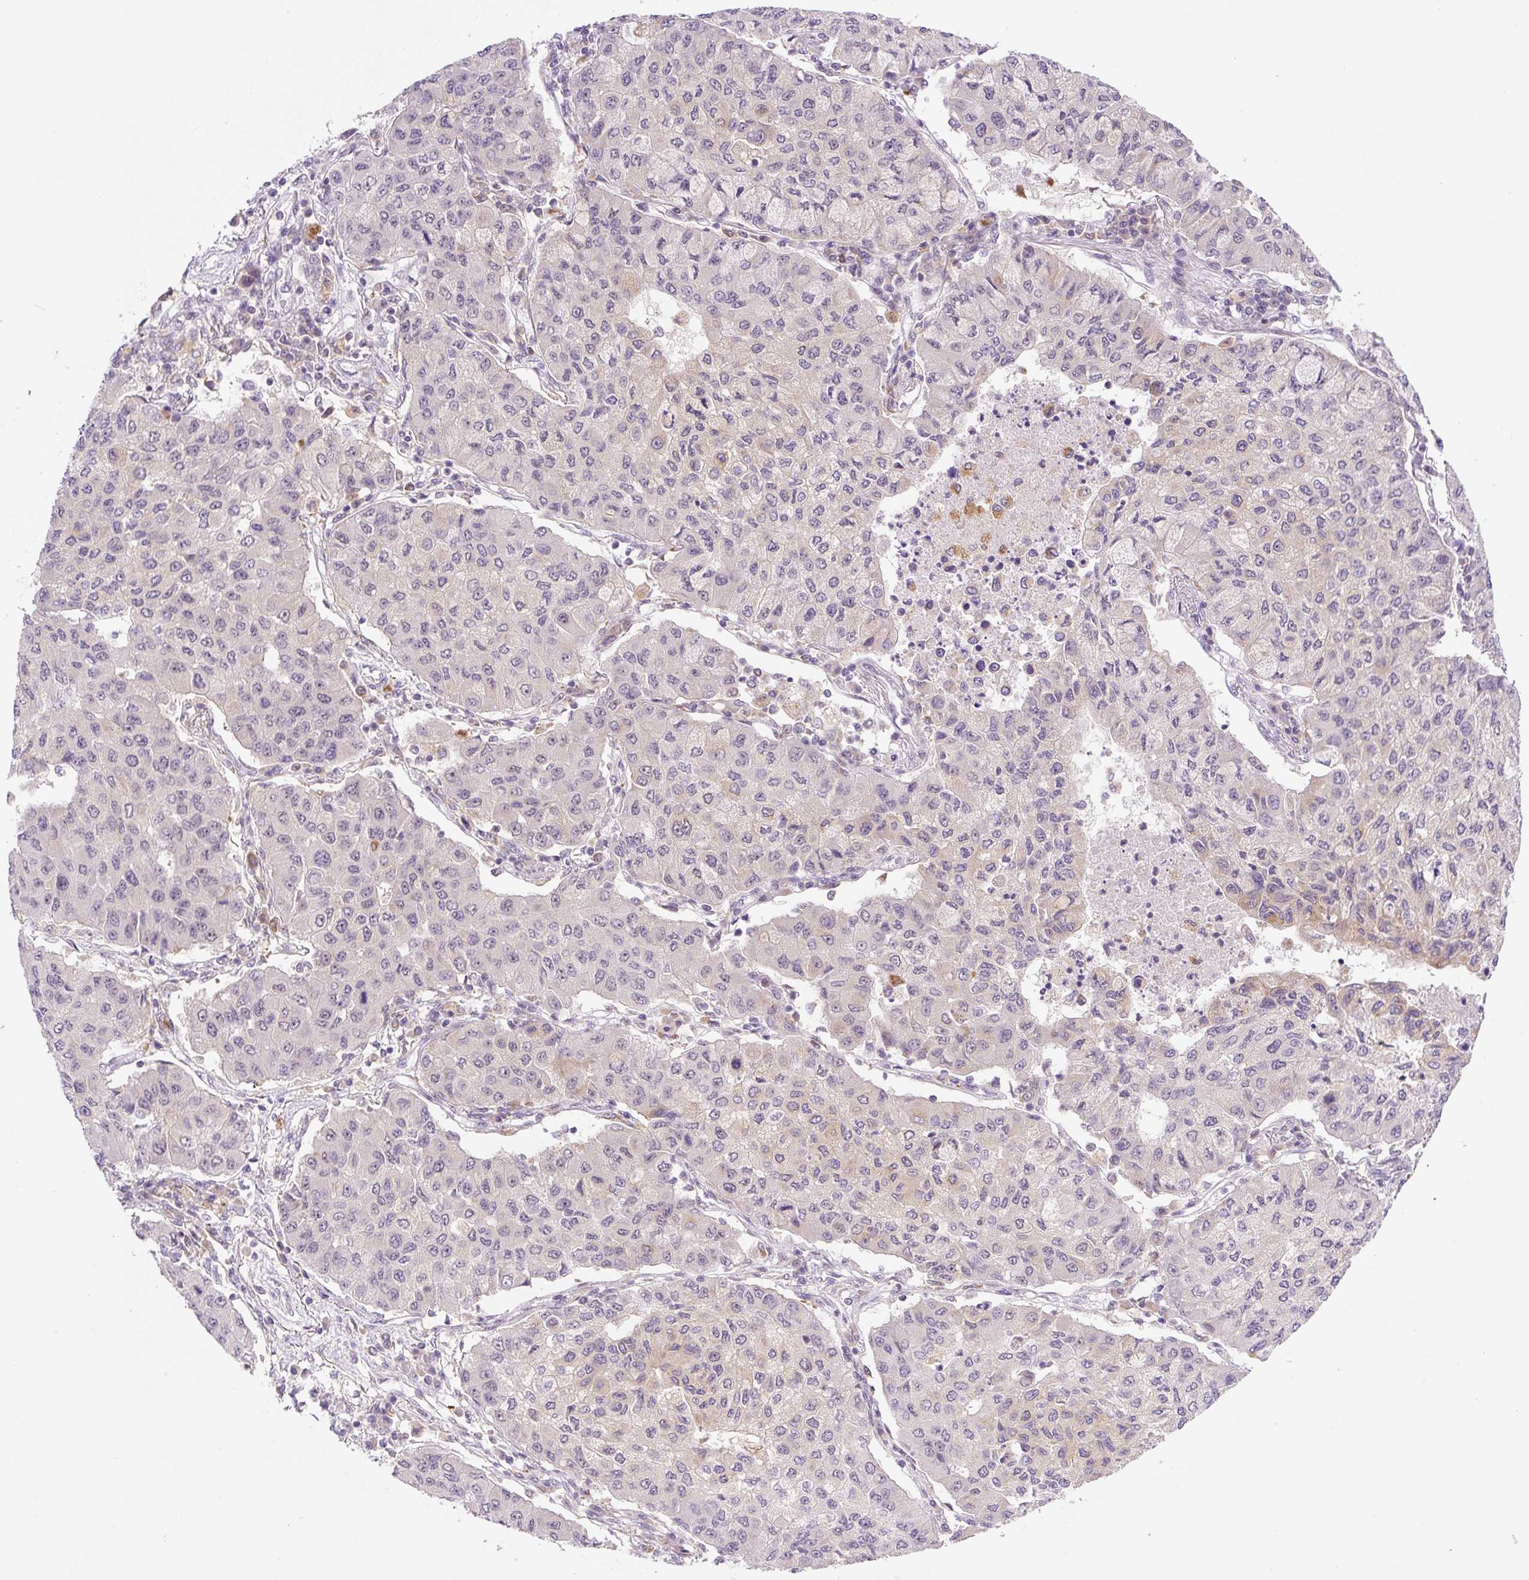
{"staining": {"intensity": "negative", "quantity": "none", "location": "none"}, "tissue": "lung cancer", "cell_type": "Tumor cells", "image_type": "cancer", "snomed": [{"axis": "morphology", "description": "Squamous cell carcinoma, NOS"}, {"axis": "topography", "description": "Lung"}], "caption": "Lung squamous cell carcinoma stained for a protein using immunohistochemistry (IHC) demonstrates no positivity tumor cells.", "gene": "CEBPZOS", "patient": {"sex": "male", "age": 74}}